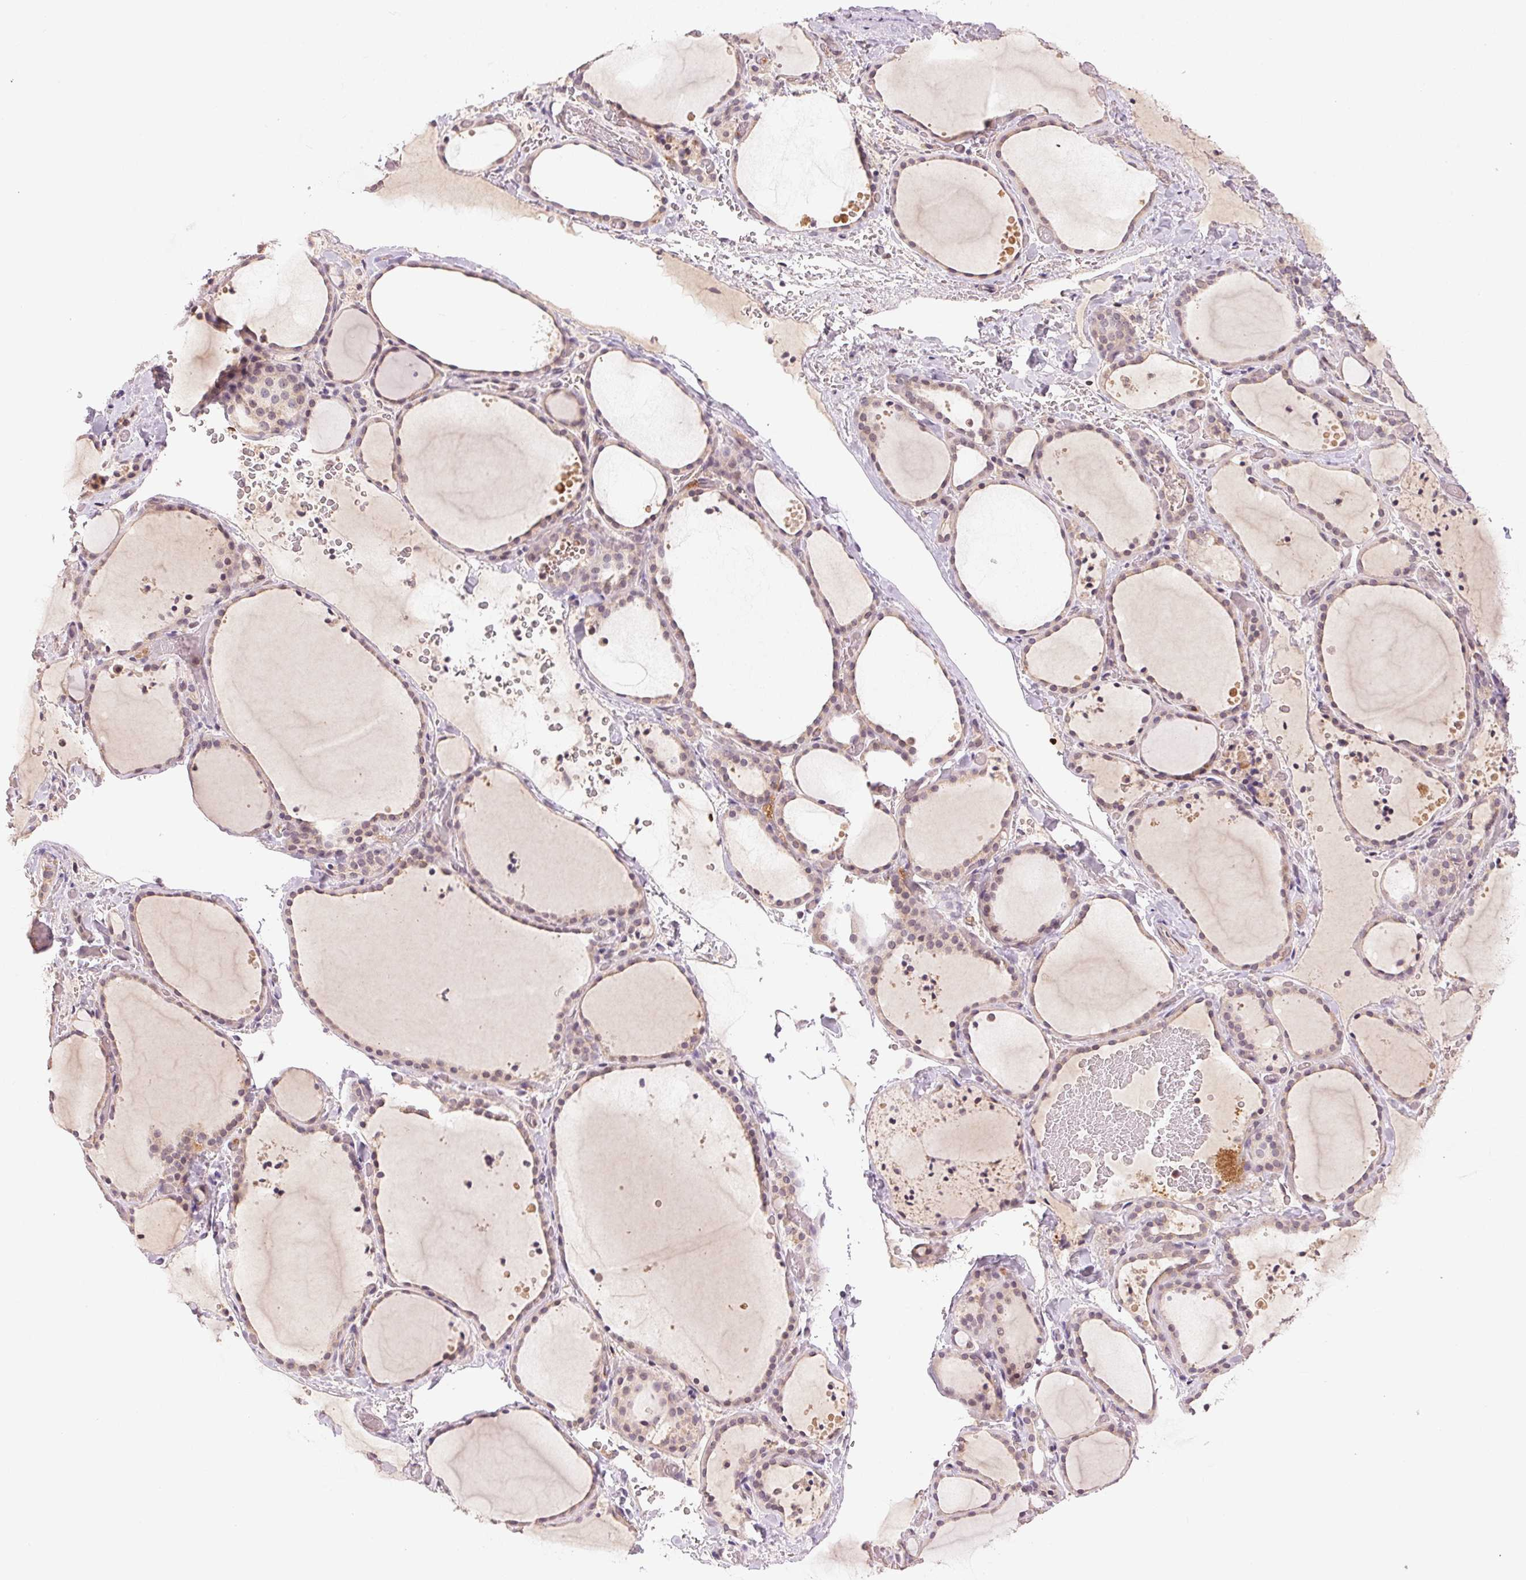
{"staining": {"intensity": "weak", "quantity": ">75%", "location": "cytoplasmic/membranous"}, "tissue": "thyroid gland", "cell_type": "Glandular cells", "image_type": "normal", "snomed": [{"axis": "morphology", "description": "Normal tissue, NOS"}, {"axis": "topography", "description": "Thyroid gland"}], "caption": "A brown stain labels weak cytoplasmic/membranous expression of a protein in glandular cells of normal thyroid gland.", "gene": "BNIP5", "patient": {"sex": "female", "age": 36}}